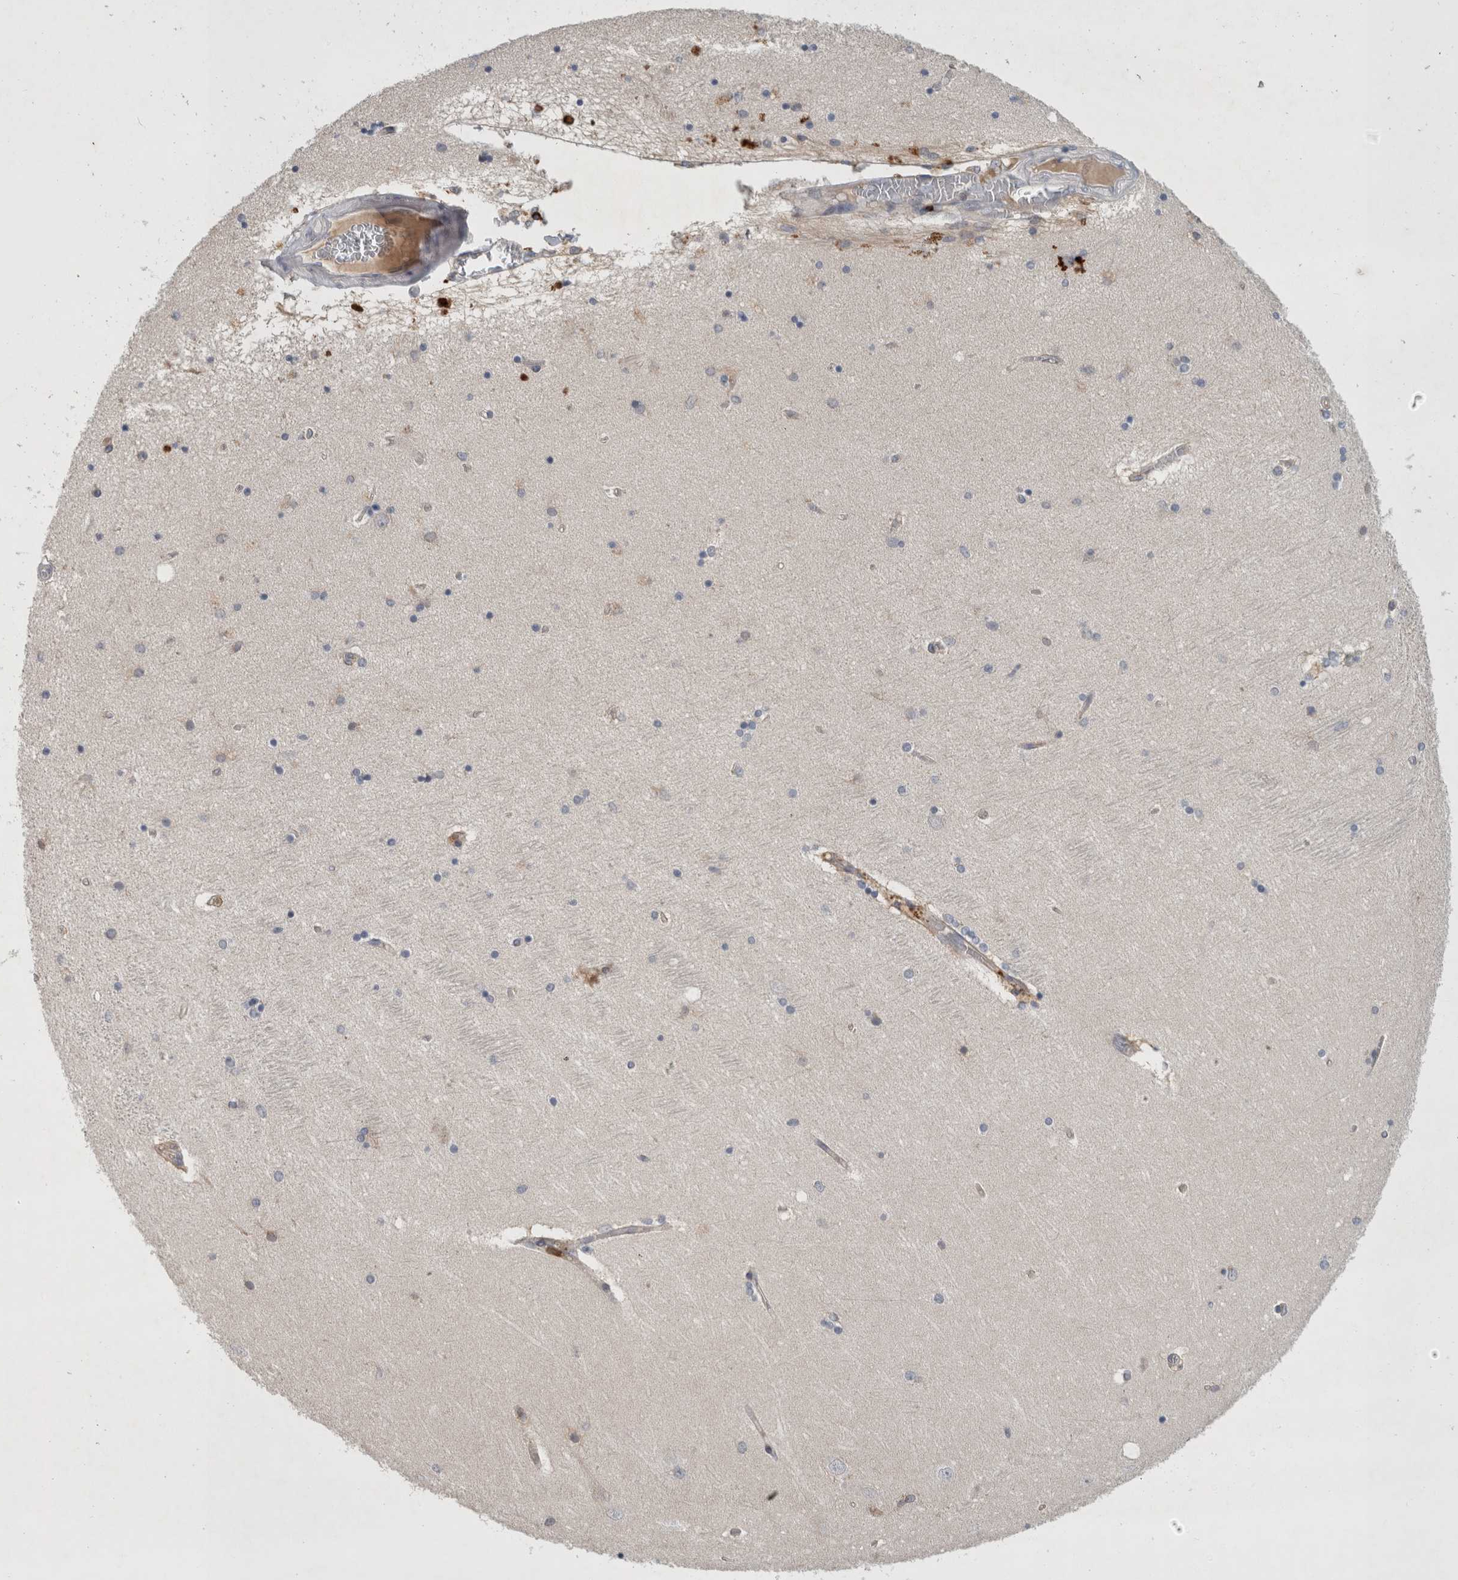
{"staining": {"intensity": "negative", "quantity": "none", "location": "none"}, "tissue": "hippocampus", "cell_type": "Glial cells", "image_type": "normal", "snomed": [{"axis": "morphology", "description": "Normal tissue, NOS"}, {"axis": "topography", "description": "Hippocampus"}], "caption": "The photomicrograph demonstrates no staining of glial cells in benign hippocampus. (DAB (3,3'-diaminobenzidine) immunohistochemistry, high magnification).", "gene": "GFRA2", "patient": {"sex": "female", "age": 54}}